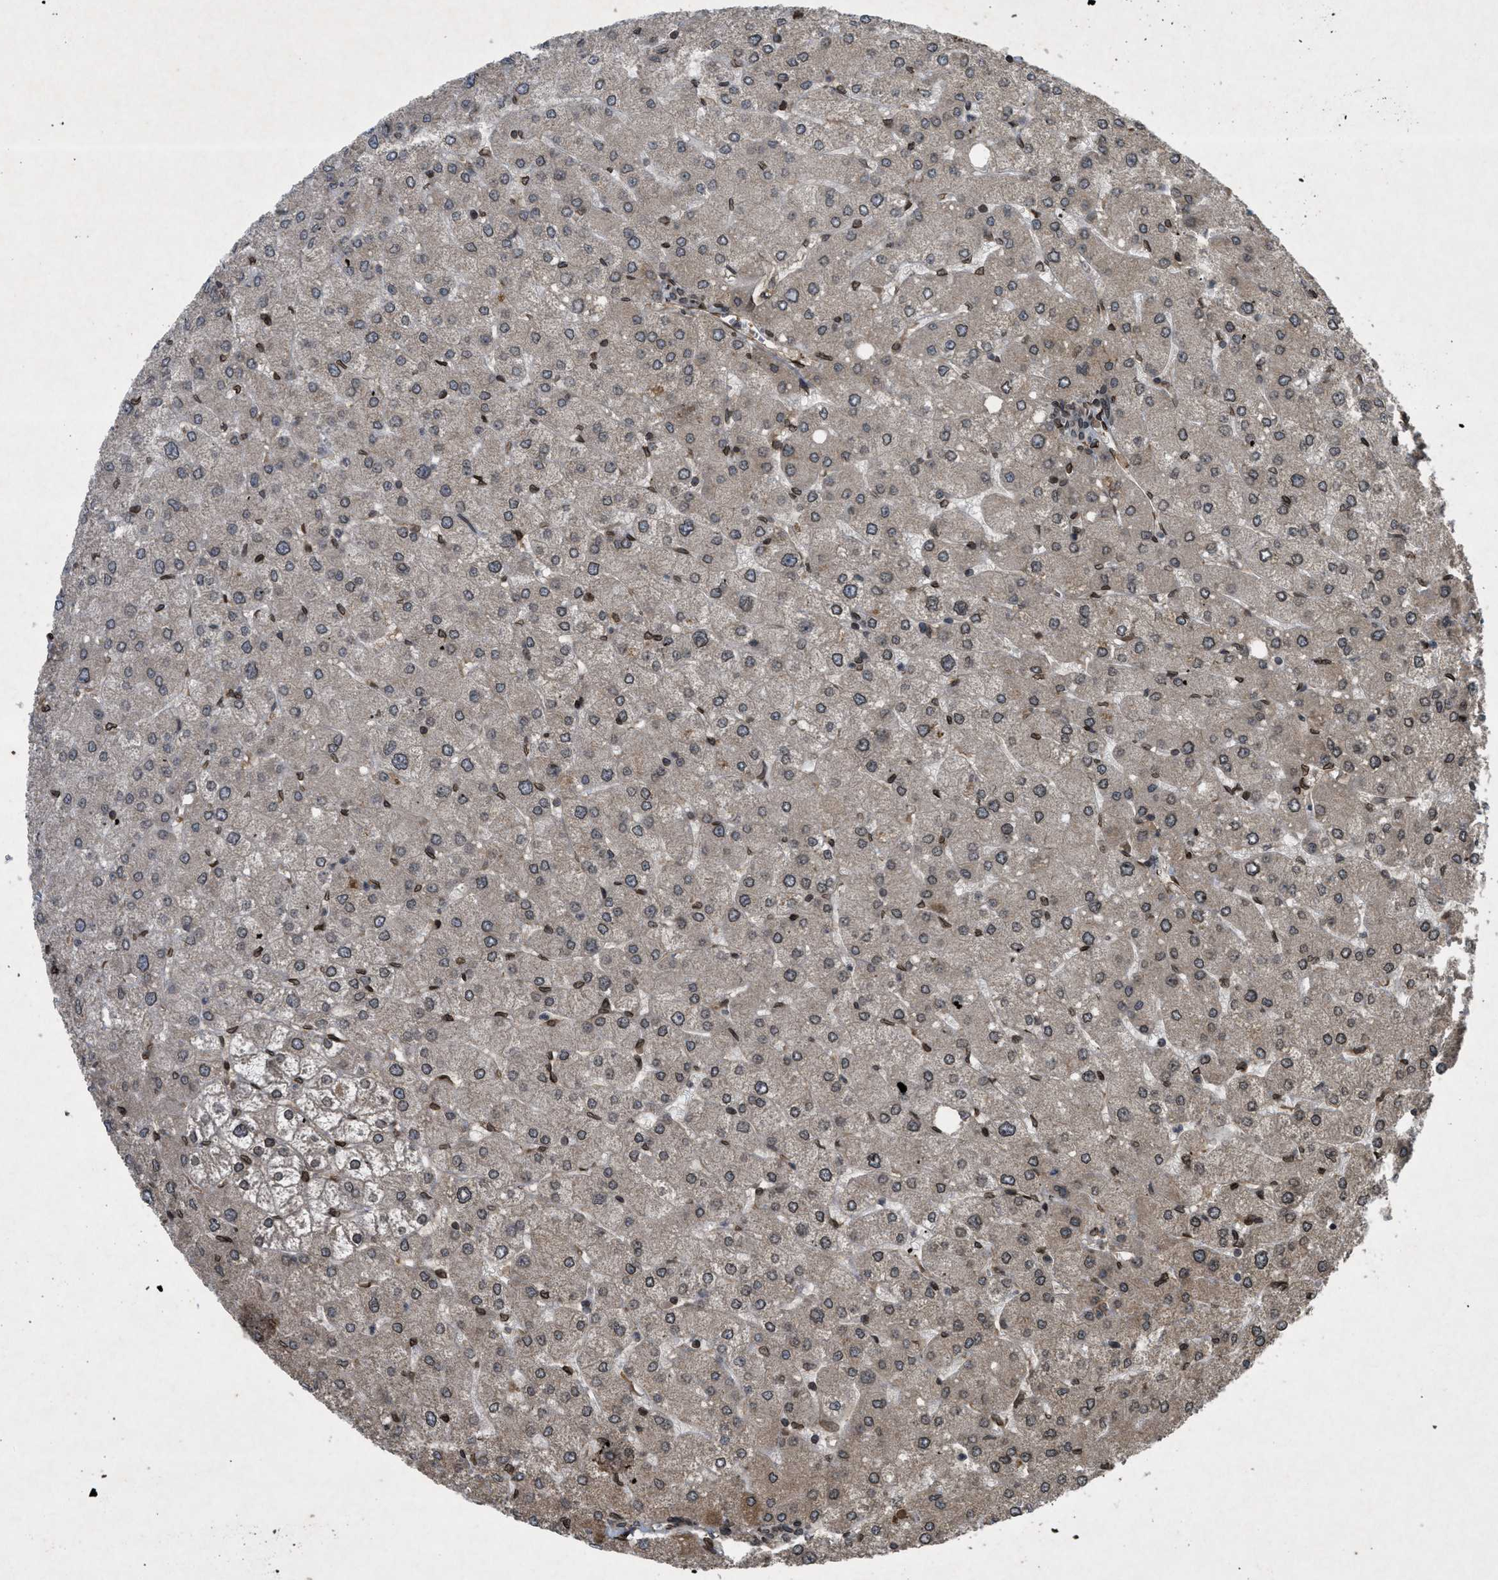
{"staining": {"intensity": "moderate", "quantity": ">75%", "location": "nuclear"}, "tissue": "liver", "cell_type": "Cholangiocytes", "image_type": "normal", "snomed": [{"axis": "morphology", "description": "Normal tissue, NOS"}, {"axis": "topography", "description": "Liver"}], "caption": "DAB (3,3'-diaminobenzidine) immunohistochemical staining of unremarkable liver shows moderate nuclear protein positivity in about >75% of cholangiocytes. The staining was performed using DAB (3,3'-diaminobenzidine), with brown indicating positive protein expression. Nuclei are stained blue with hematoxylin.", "gene": "CRY1", "patient": {"sex": "male", "age": 55}}